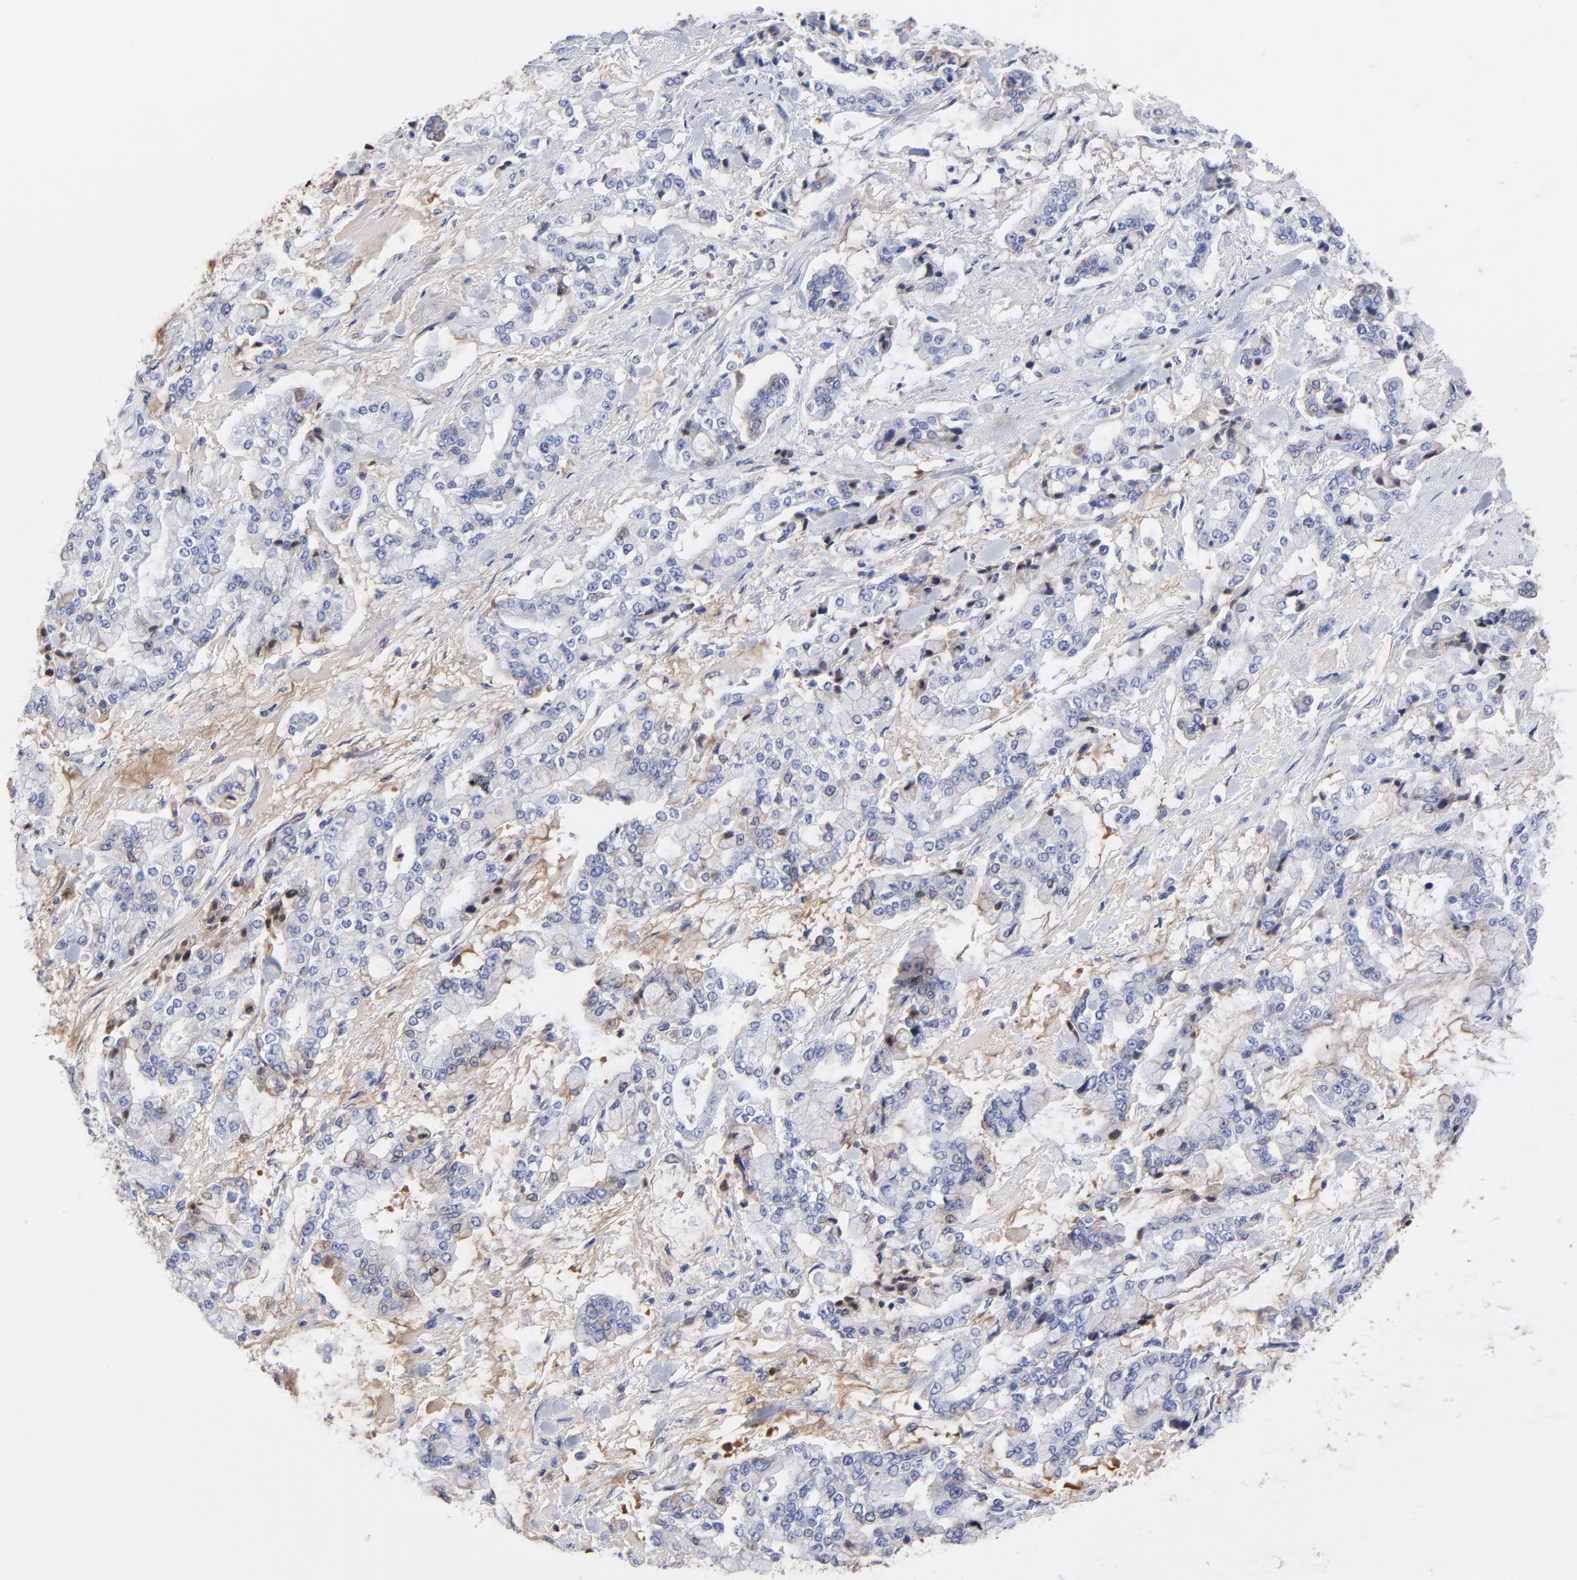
{"staining": {"intensity": "weak", "quantity": "<25%", "location": "cytoplasmic/membranous"}, "tissue": "stomach cancer", "cell_type": "Tumor cells", "image_type": "cancer", "snomed": [{"axis": "morphology", "description": "Normal tissue, NOS"}, {"axis": "morphology", "description": "Adenocarcinoma, NOS"}, {"axis": "topography", "description": "Stomach, upper"}, {"axis": "topography", "description": "Stomach"}], "caption": "DAB (3,3'-diaminobenzidine) immunohistochemical staining of stomach cancer shows no significant staining in tumor cells. (DAB (3,3'-diaminobenzidine) immunohistochemistry (IHC) visualized using brightfield microscopy, high magnification).", "gene": "IGLV3-10", "patient": {"sex": "male", "age": 76}}